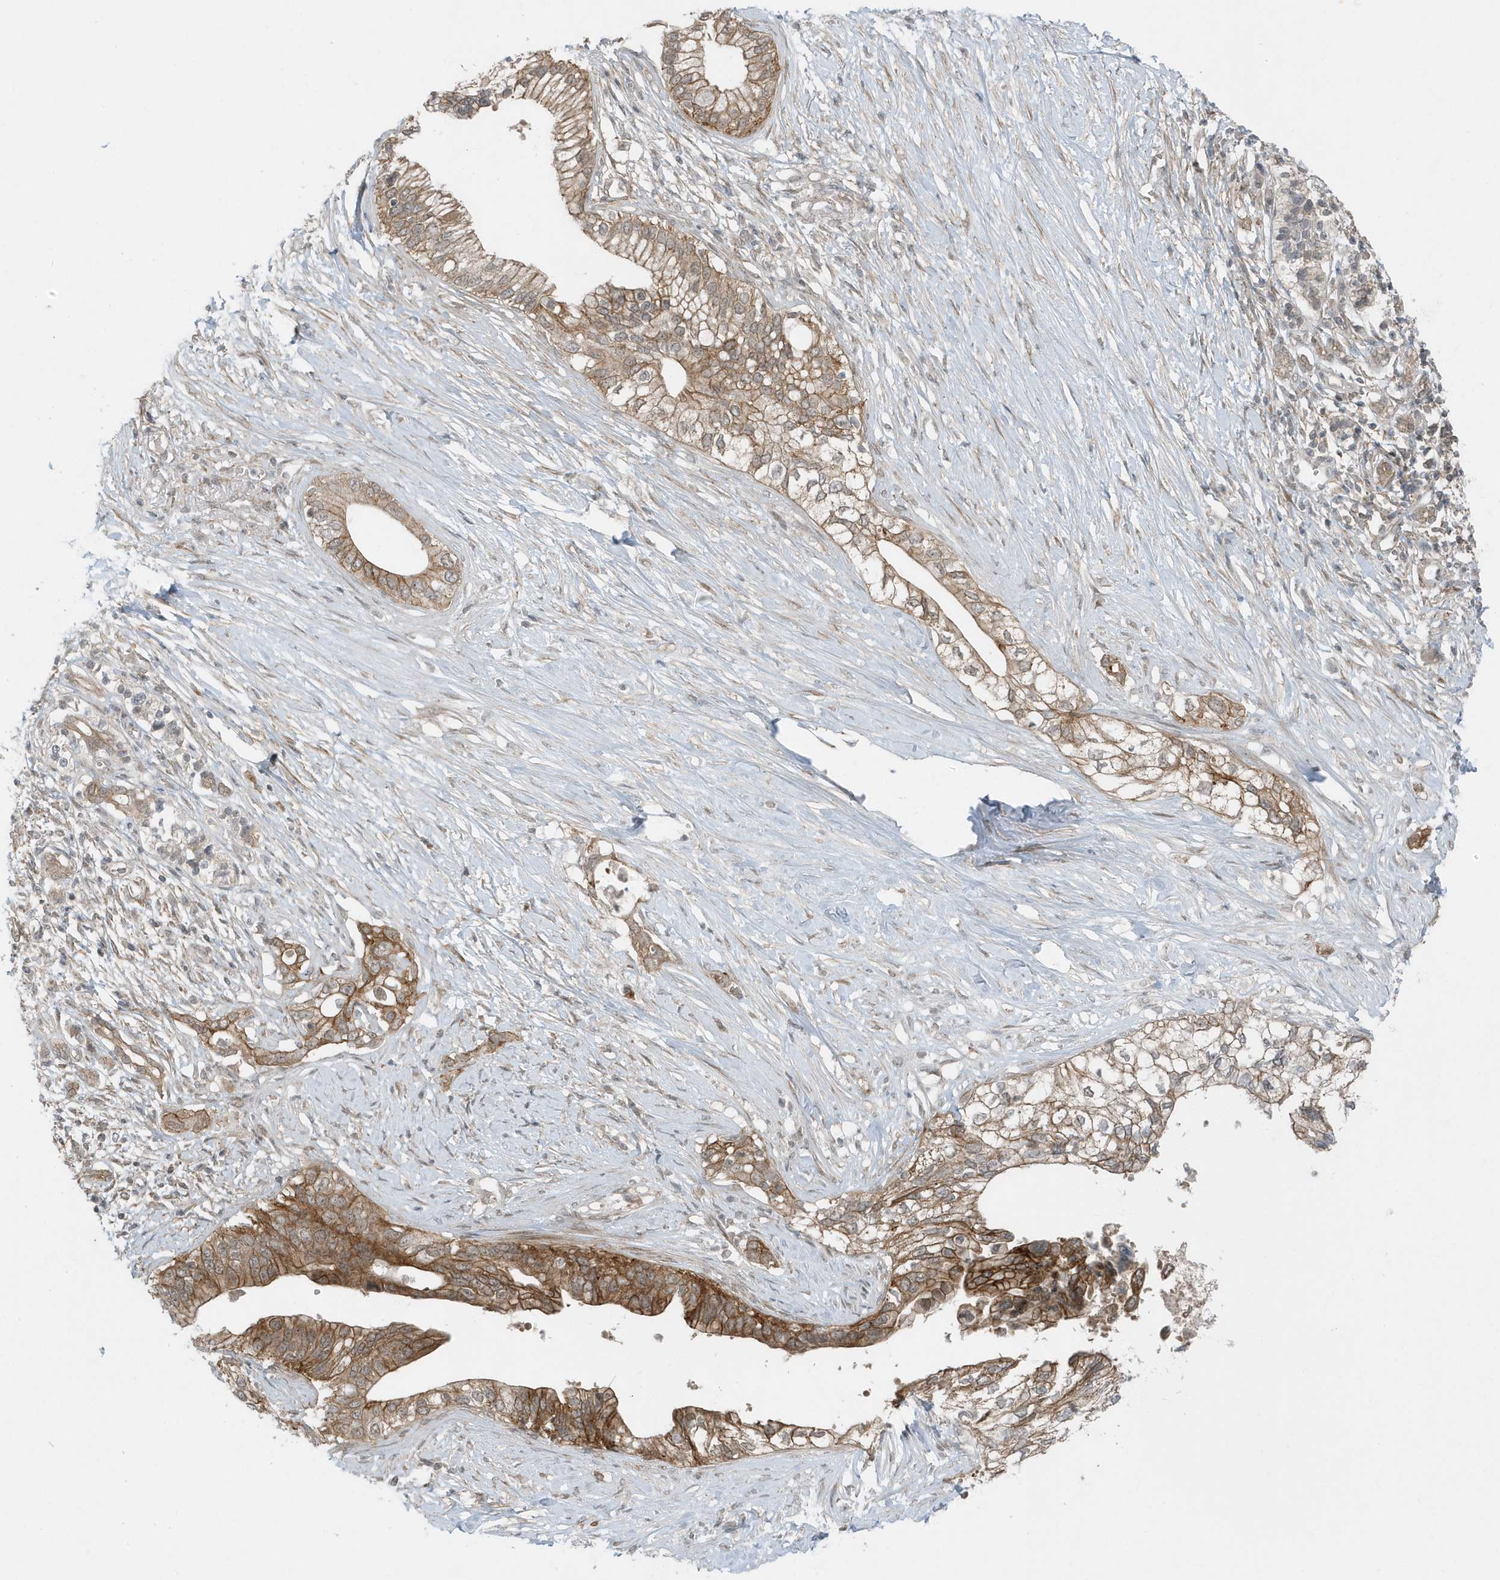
{"staining": {"intensity": "moderate", "quantity": ">75%", "location": "cytoplasmic/membranous"}, "tissue": "pancreatic cancer", "cell_type": "Tumor cells", "image_type": "cancer", "snomed": [{"axis": "morphology", "description": "Normal tissue, NOS"}, {"axis": "morphology", "description": "Adenocarcinoma, NOS"}, {"axis": "topography", "description": "Pancreas"}, {"axis": "topography", "description": "Peripheral nerve tissue"}], "caption": "The histopathology image demonstrates immunohistochemical staining of pancreatic cancer (adenocarcinoma). There is moderate cytoplasmic/membranous staining is present in approximately >75% of tumor cells. (brown staining indicates protein expression, while blue staining denotes nuclei).", "gene": "PARD3B", "patient": {"sex": "male", "age": 59}}